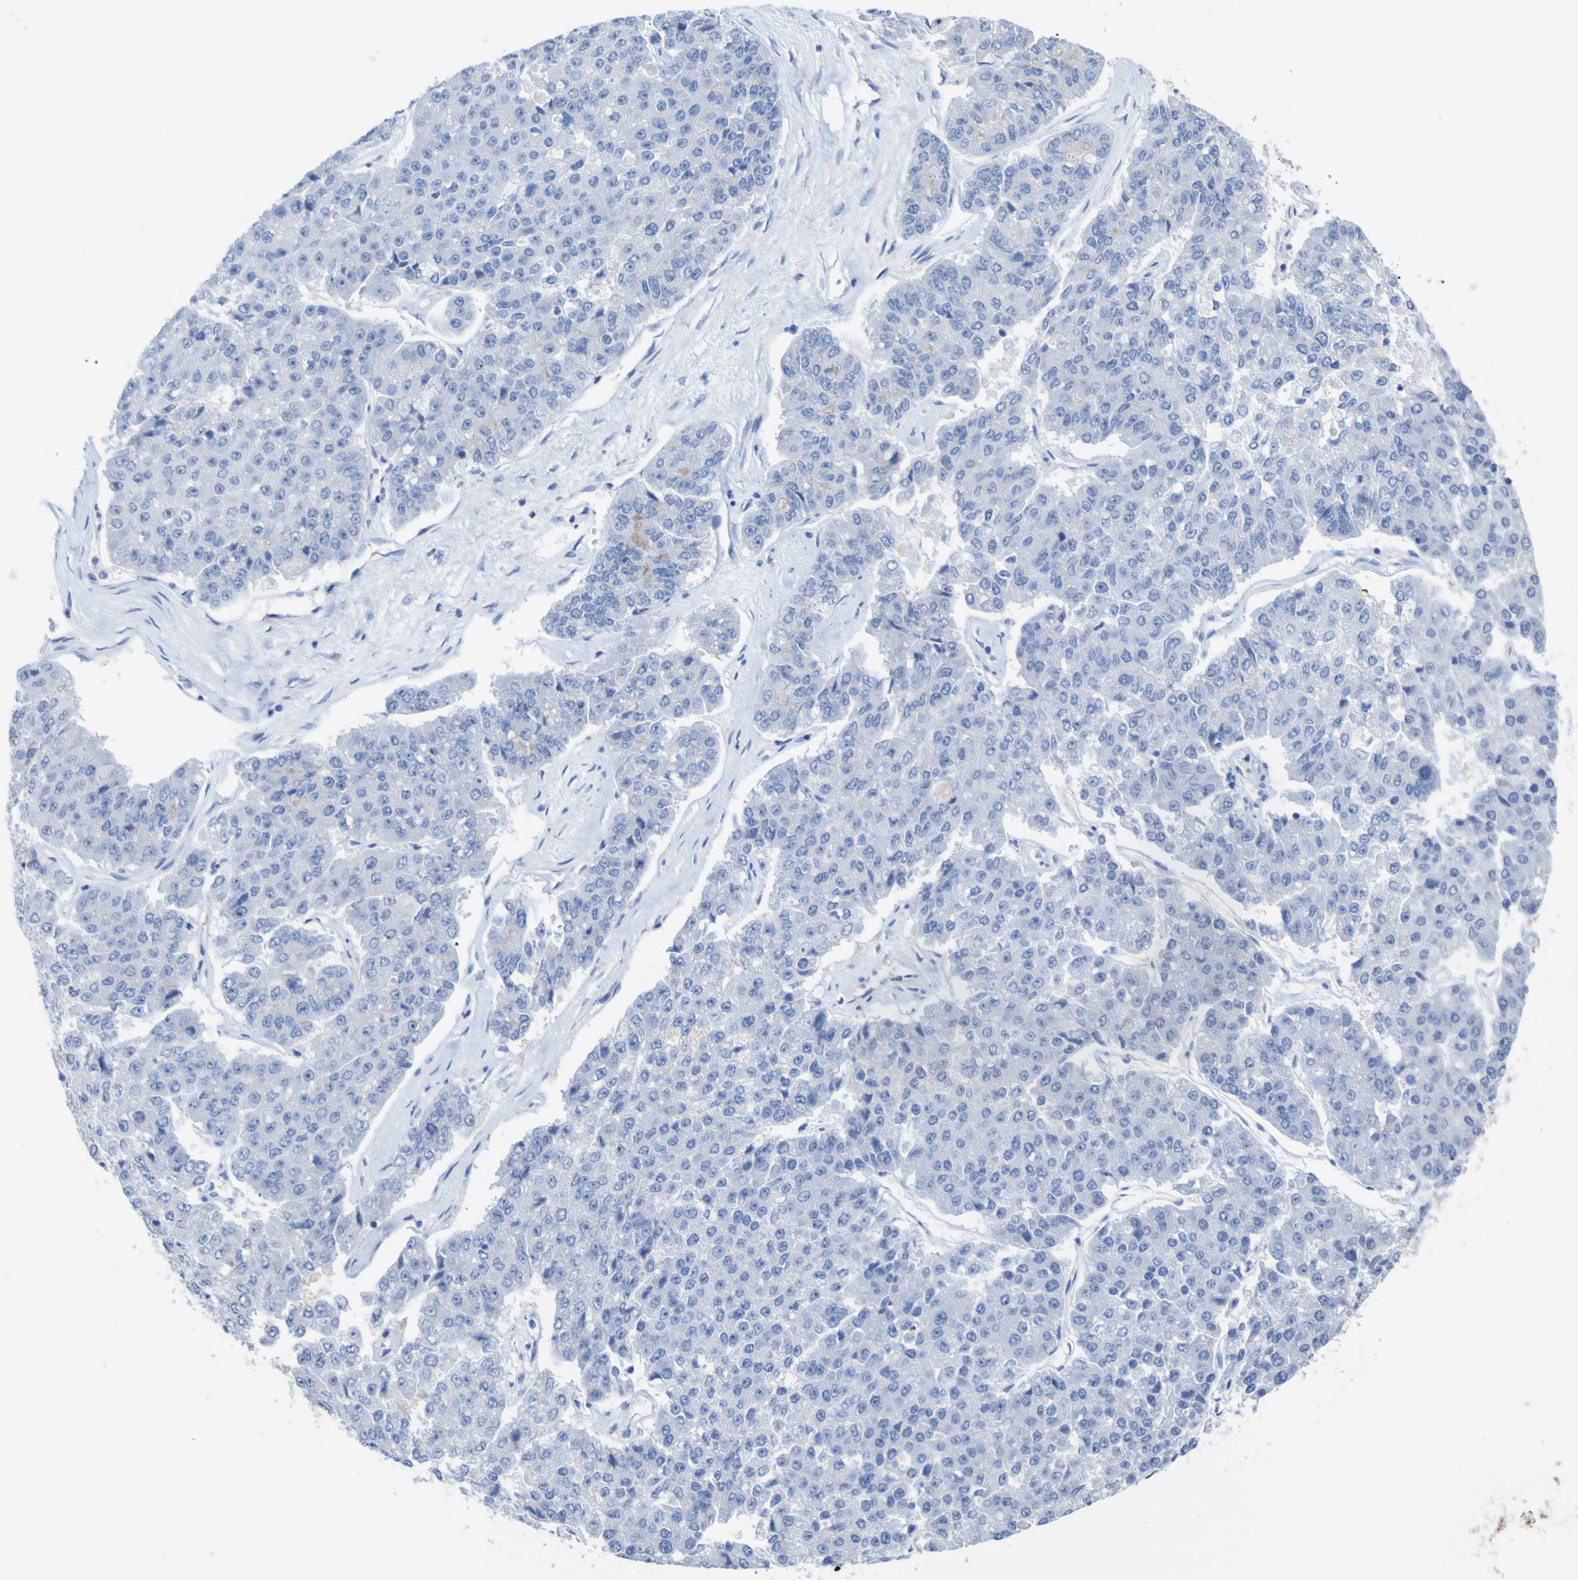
{"staining": {"intensity": "negative", "quantity": "none", "location": "none"}, "tissue": "pancreatic cancer", "cell_type": "Tumor cells", "image_type": "cancer", "snomed": [{"axis": "morphology", "description": "Adenocarcinoma, NOS"}, {"axis": "topography", "description": "Pancreas"}], "caption": "Immunohistochemical staining of pancreatic cancer demonstrates no significant positivity in tumor cells.", "gene": "GCM1", "patient": {"sex": "male", "age": 50}}